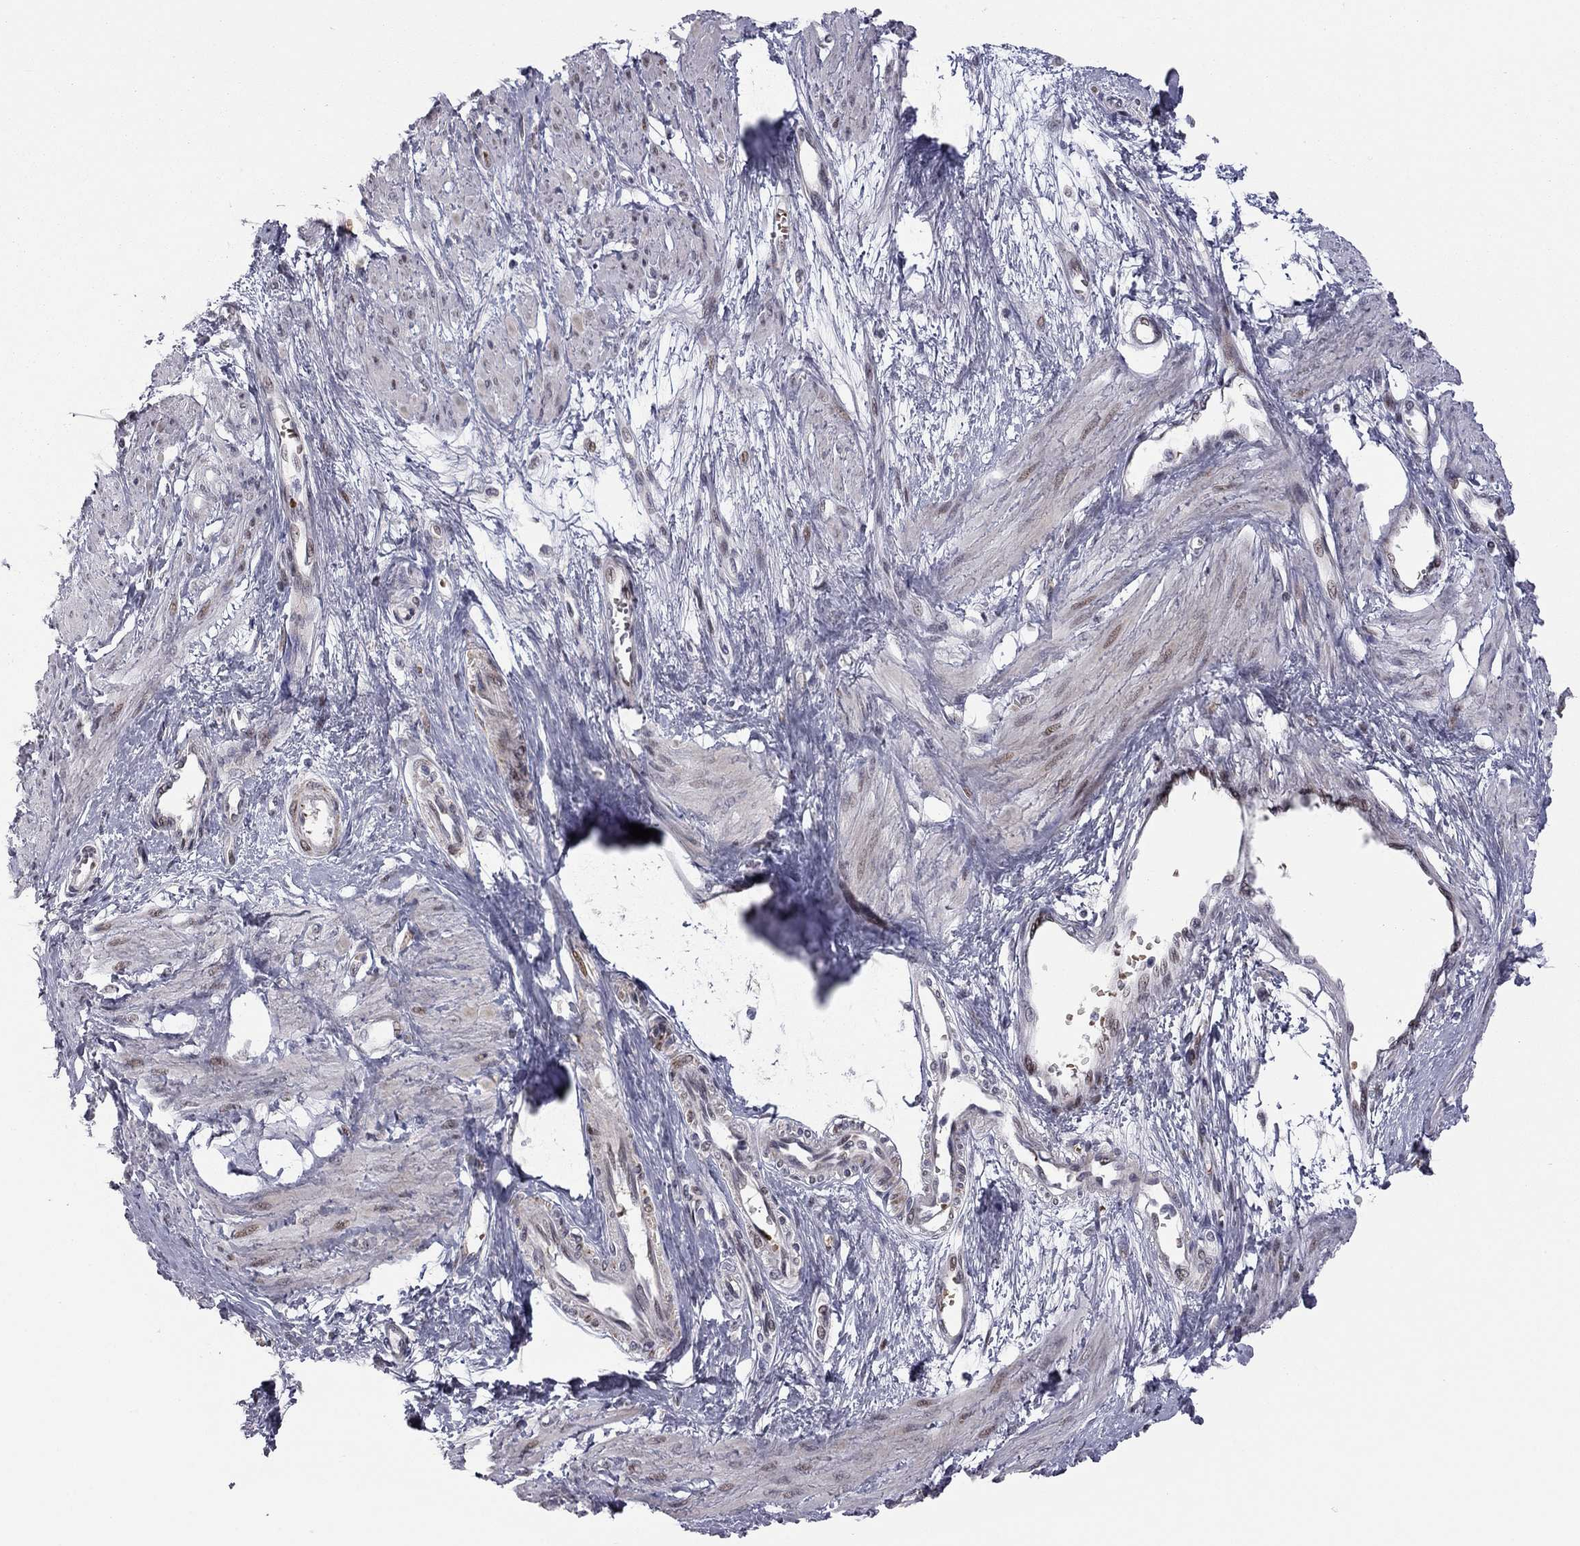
{"staining": {"intensity": "weak", "quantity": "<25%", "location": "nuclear"}, "tissue": "smooth muscle", "cell_type": "Smooth muscle cells", "image_type": "normal", "snomed": [{"axis": "morphology", "description": "Normal tissue, NOS"}, {"axis": "topography", "description": "Smooth muscle"}, {"axis": "topography", "description": "Uterus"}], "caption": "Smooth muscle was stained to show a protein in brown. There is no significant expression in smooth muscle cells. Brightfield microscopy of IHC stained with DAB (3,3'-diaminobenzidine) (brown) and hematoxylin (blue), captured at high magnification.", "gene": "MC3R", "patient": {"sex": "female", "age": 39}}